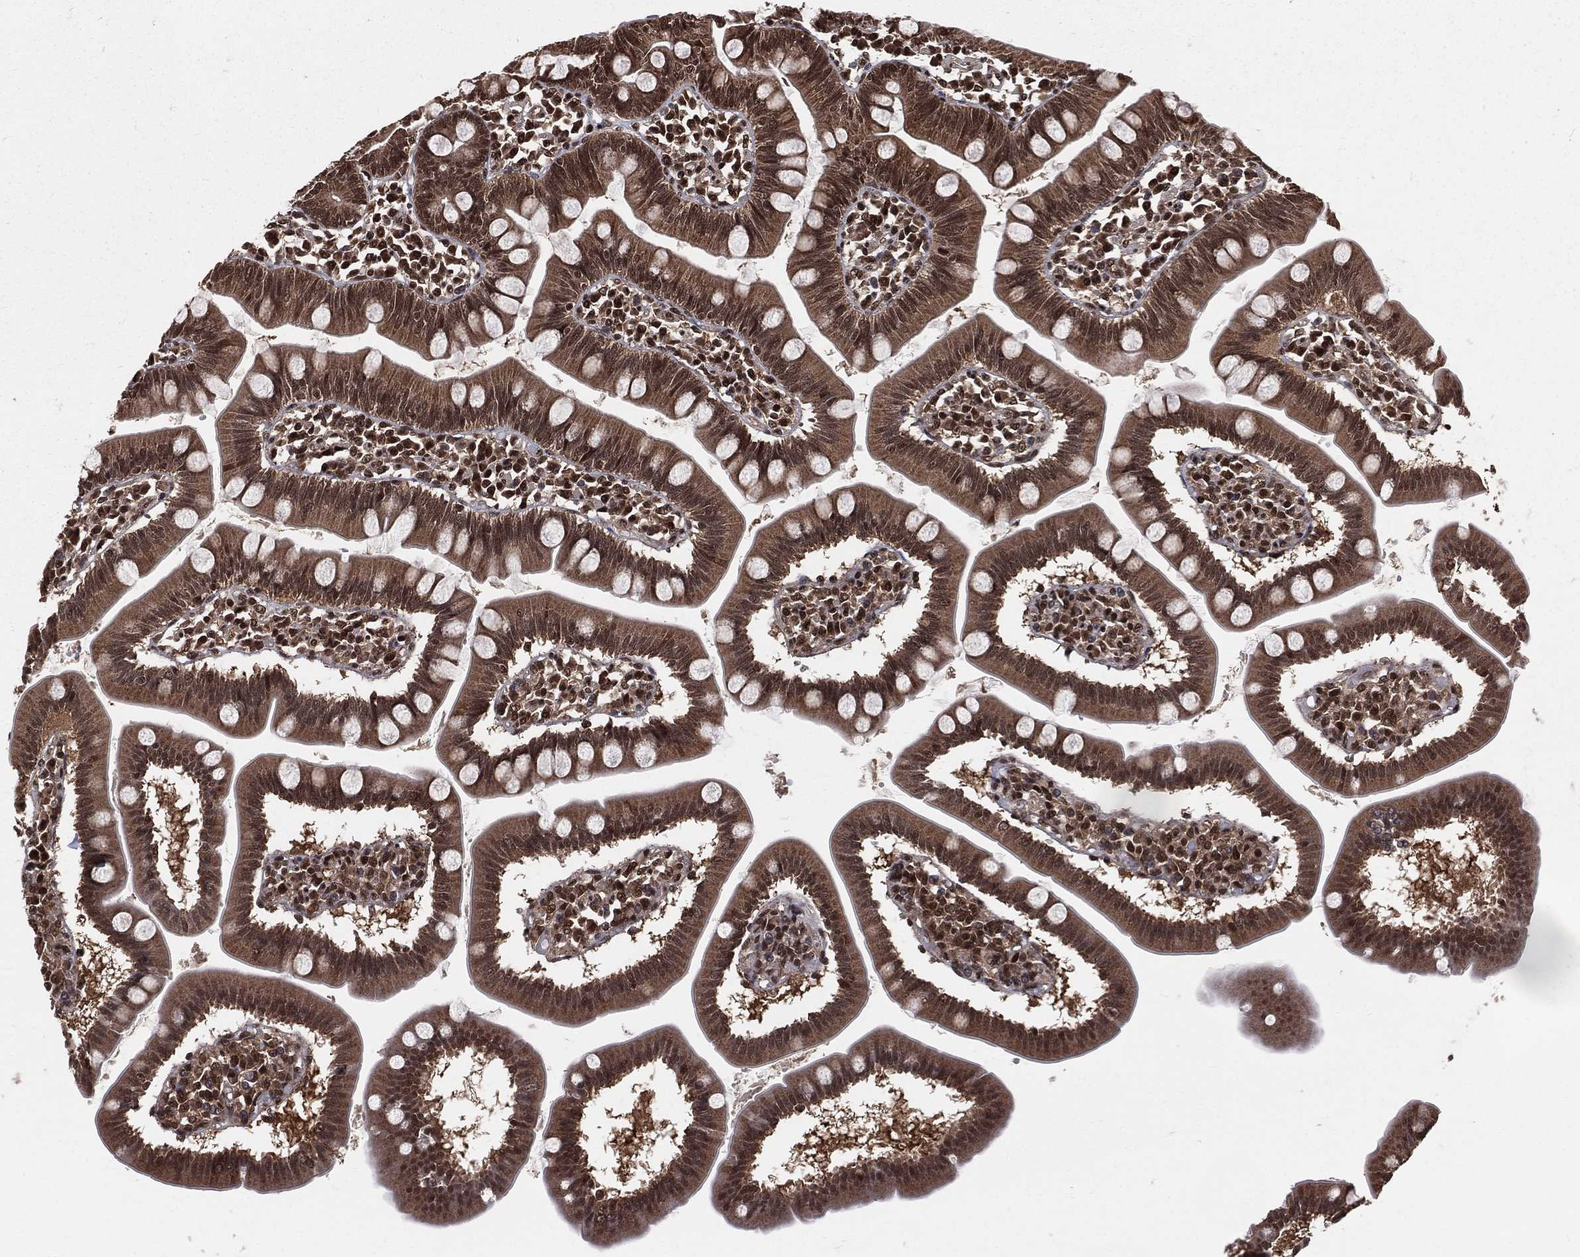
{"staining": {"intensity": "moderate", "quantity": ">75%", "location": "cytoplasmic/membranous,nuclear"}, "tissue": "small intestine", "cell_type": "Glandular cells", "image_type": "normal", "snomed": [{"axis": "morphology", "description": "Normal tissue, NOS"}, {"axis": "topography", "description": "Small intestine"}], "caption": "The photomicrograph demonstrates a brown stain indicating the presence of a protein in the cytoplasmic/membranous,nuclear of glandular cells in small intestine.", "gene": "COPS4", "patient": {"sex": "male", "age": 88}}